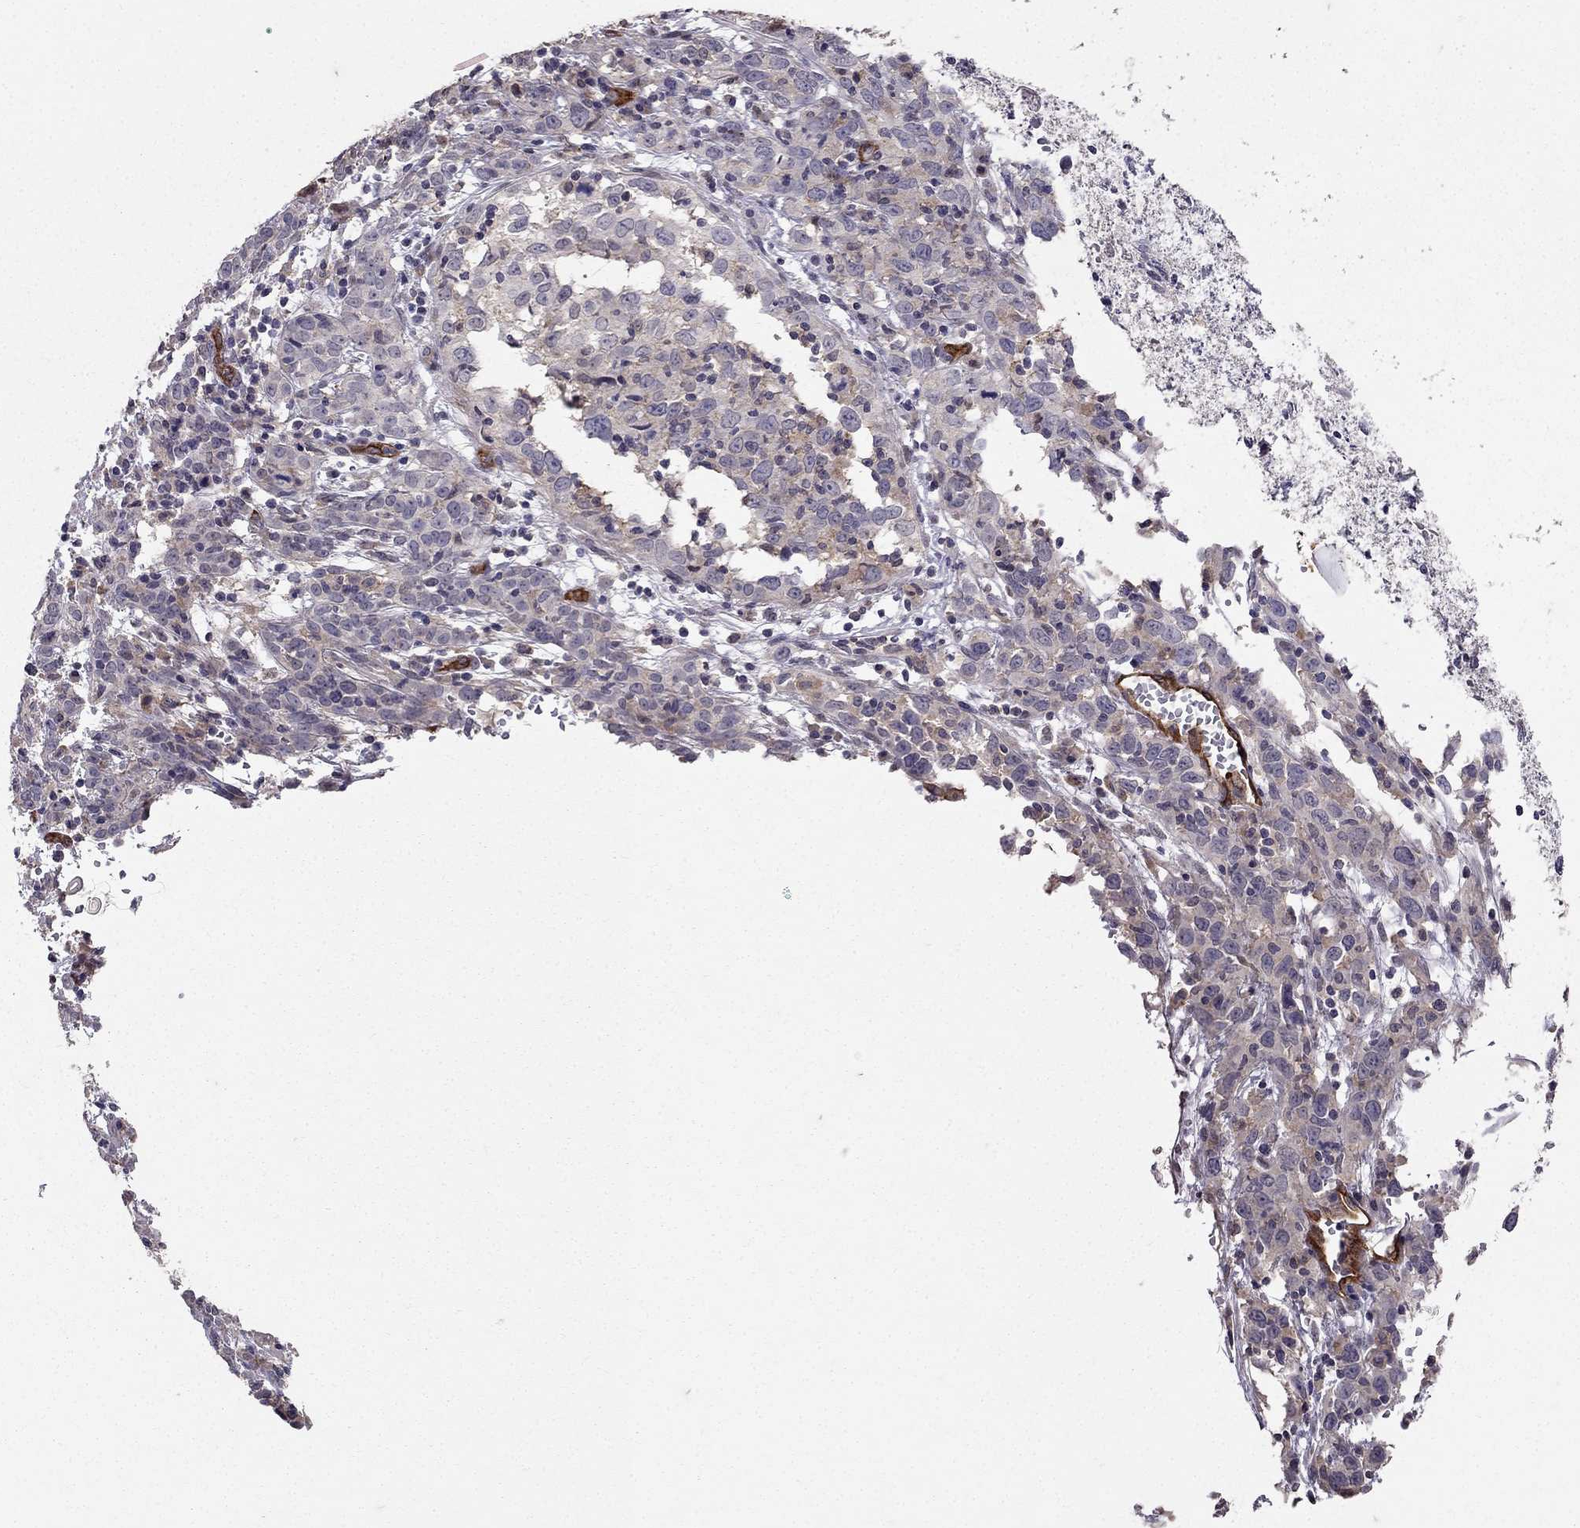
{"staining": {"intensity": "negative", "quantity": "none", "location": "none"}, "tissue": "cervical cancer", "cell_type": "Tumor cells", "image_type": "cancer", "snomed": [{"axis": "morphology", "description": "Adenocarcinoma, NOS"}, {"axis": "topography", "description": "Cervix"}], "caption": "The photomicrograph reveals no staining of tumor cells in cervical adenocarcinoma.", "gene": "RASIP1", "patient": {"sex": "female", "age": 40}}